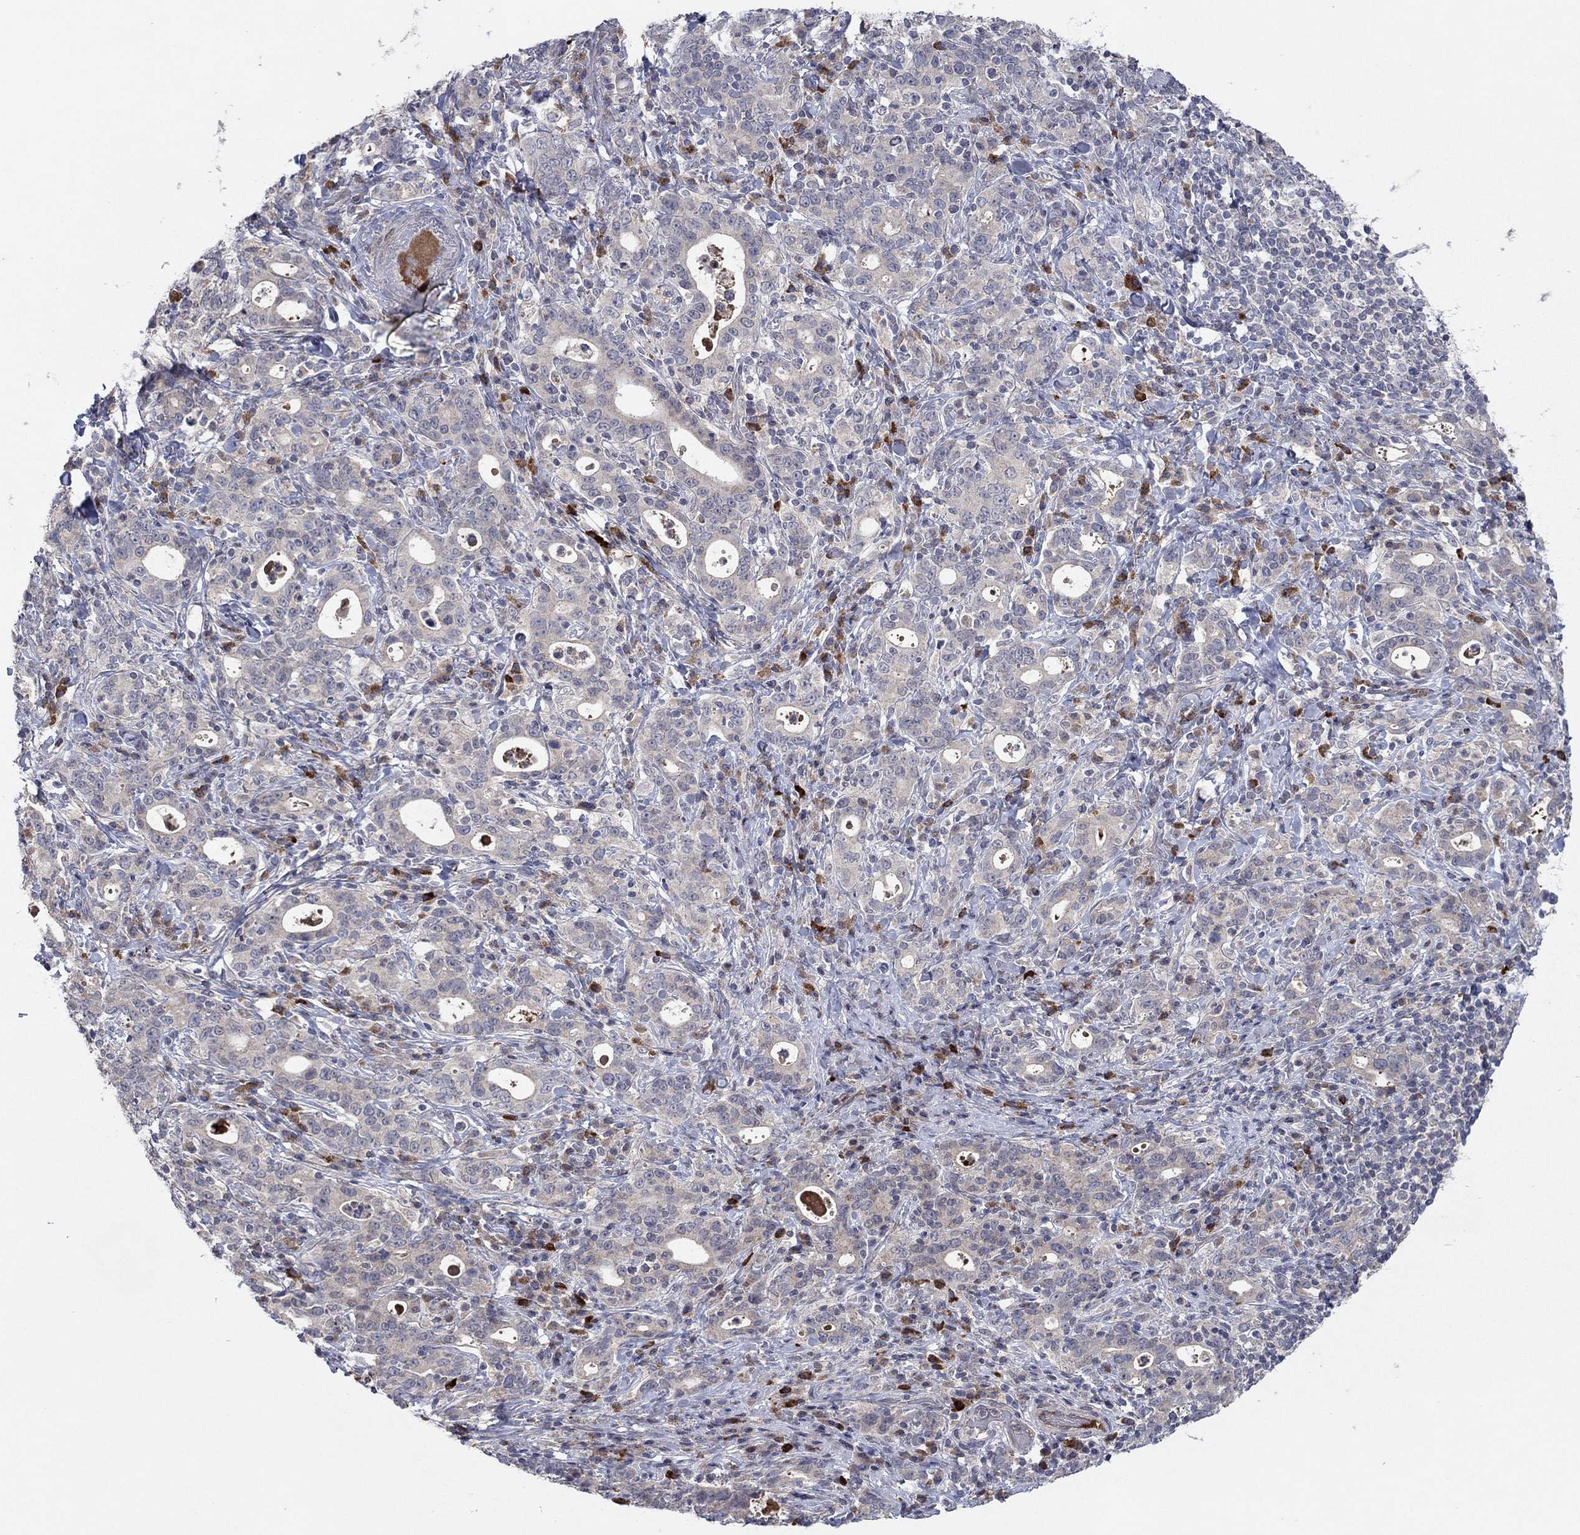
{"staining": {"intensity": "negative", "quantity": "none", "location": "none"}, "tissue": "stomach cancer", "cell_type": "Tumor cells", "image_type": "cancer", "snomed": [{"axis": "morphology", "description": "Adenocarcinoma, NOS"}, {"axis": "topography", "description": "Stomach"}], "caption": "High magnification brightfield microscopy of stomach cancer stained with DAB (brown) and counterstained with hematoxylin (blue): tumor cells show no significant expression.", "gene": "IL4", "patient": {"sex": "male", "age": 79}}